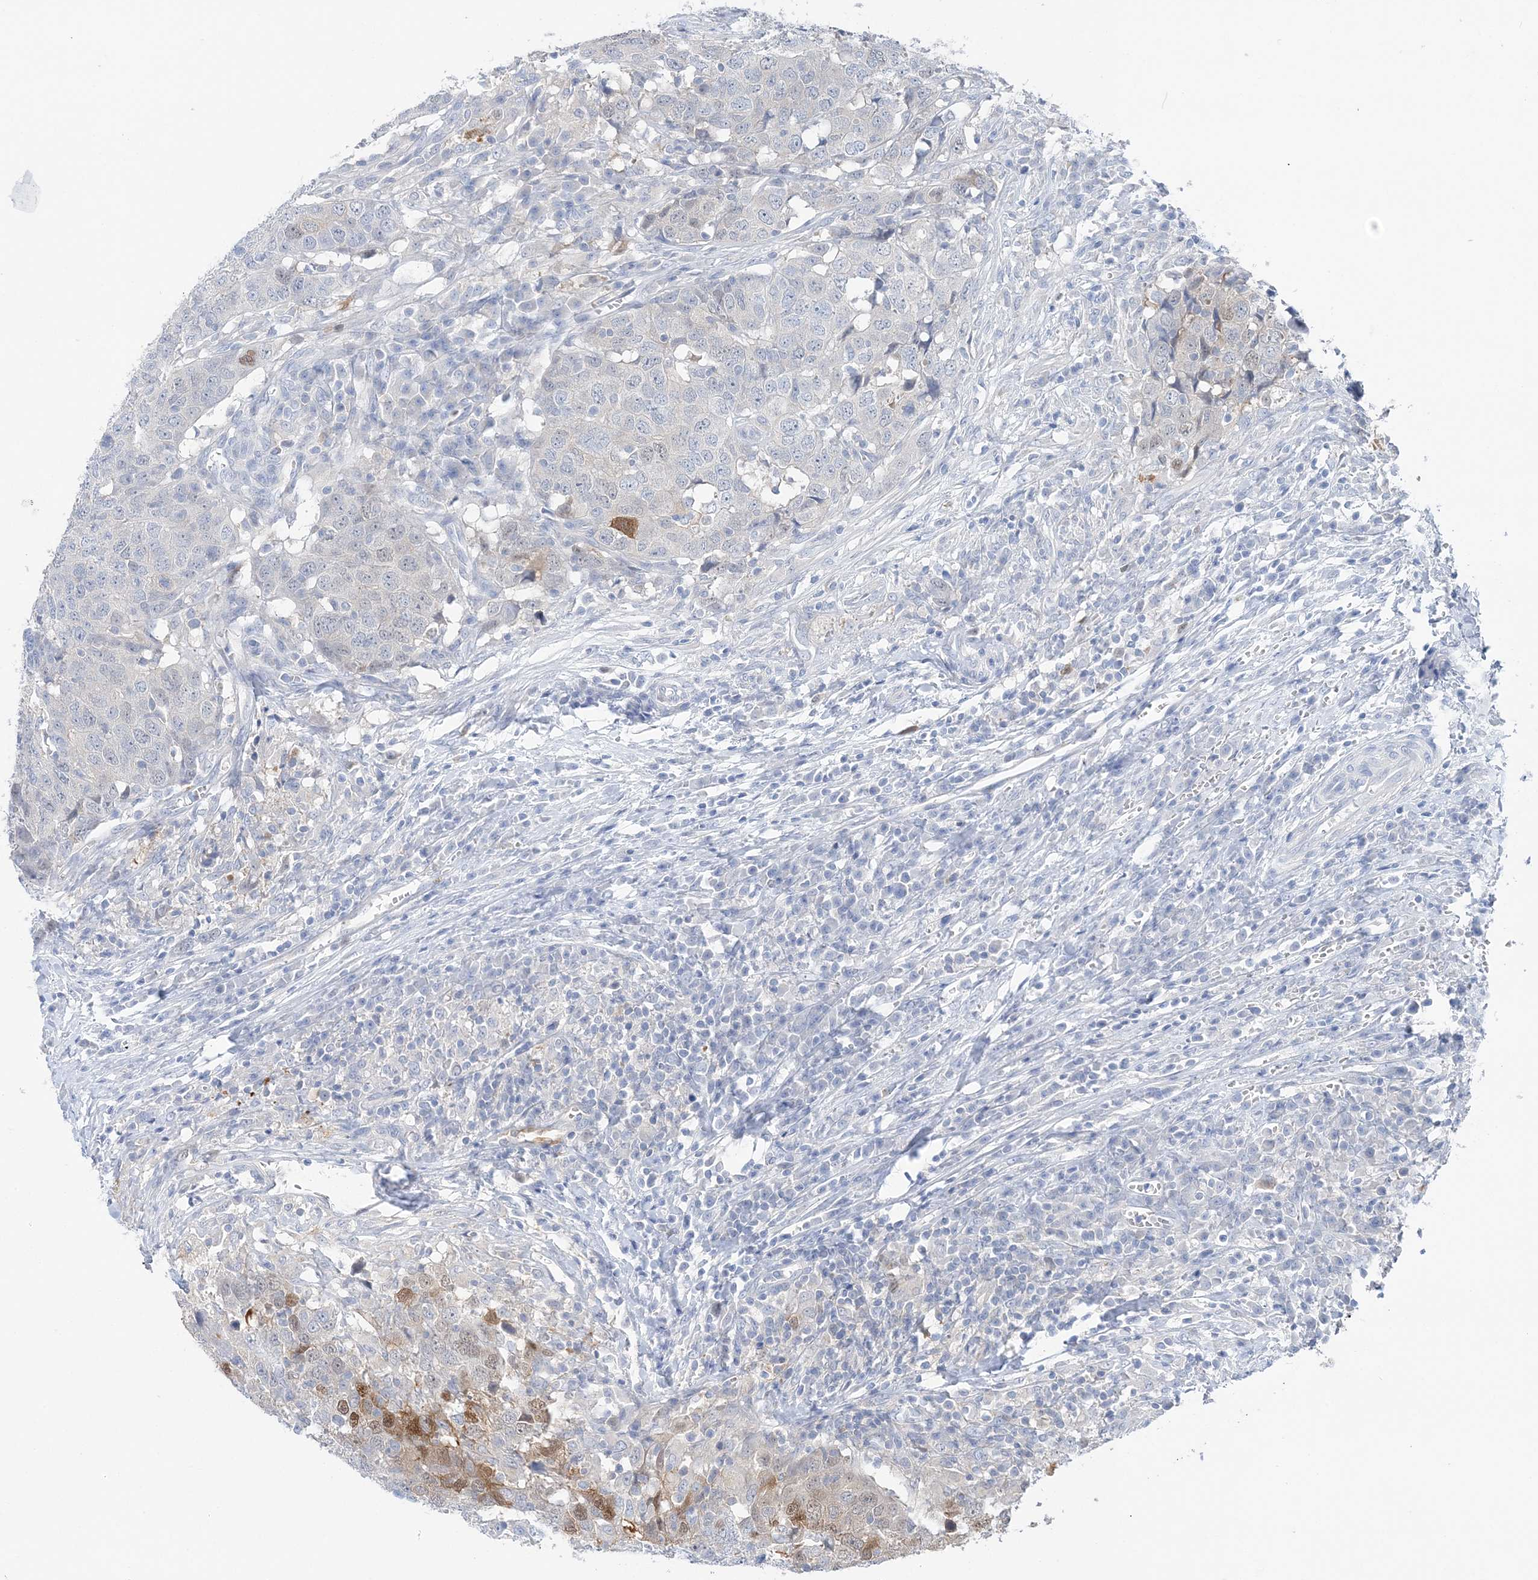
{"staining": {"intensity": "moderate", "quantity": "<25%", "location": "cytoplasmic/membranous,nuclear"}, "tissue": "head and neck cancer", "cell_type": "Tumor cells", "image_type": "cancer", "snomed": [{"axis": "morphology", "description": "Squamous cell carcinoma, NOS"}, {"axis": "topography", "description": "Head-Neck"}], "caption": "This is a micrograph of IHC staining of head and neck squamous cell carcinoma, which shows moderate expression in the cytoplasmic/membranous and nuclear of tumor cells.", "gene": "HMGCS1", "patient": {"sex": "male", "age": 66}}